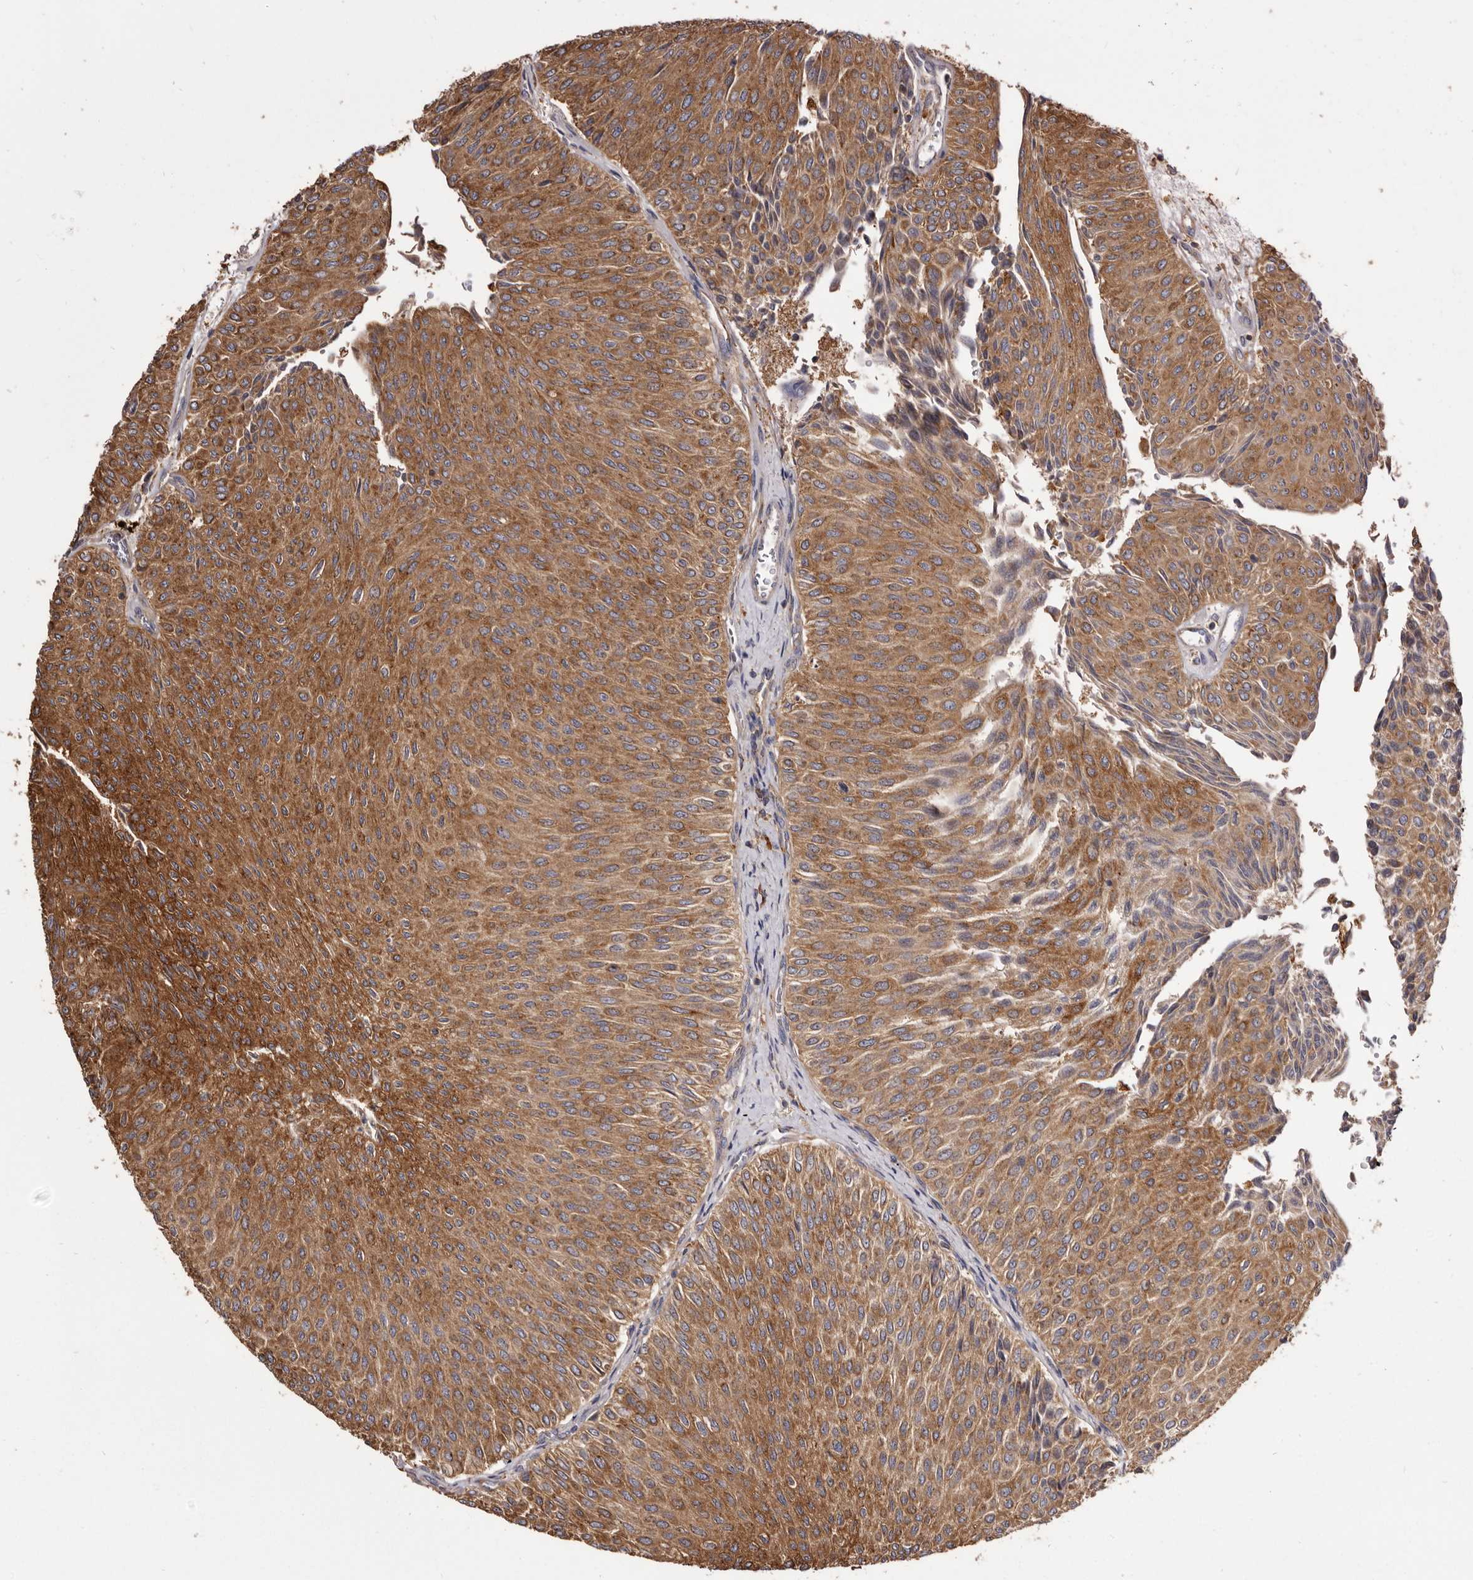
{"staining": {"intensity": "strong", "quantity": ">75%", "location": "cytoplasmic/membranous"}, "tissue": "urothelial cancer", "cell_type": "Tumor cells", "image_type": "cancer", "snomed": [{"axis": "morphology", "description": "Urothelial carcinoma, Low grade"}, {"axis": "topography", "description": "Urinary bladder"}], "caption": "IHC (DAB) staining of low-grade urothelial carcinoma demonstrates strong cytoplasmic/membranous protein positivity in about >75% of tumor cells. The staining was performed using DAB, with brown indicating positive protein expression. Nuclei are stained blue with hematoxylin.", "gene": "TPD52", "patient": {"sex": "male", "age": 78}}